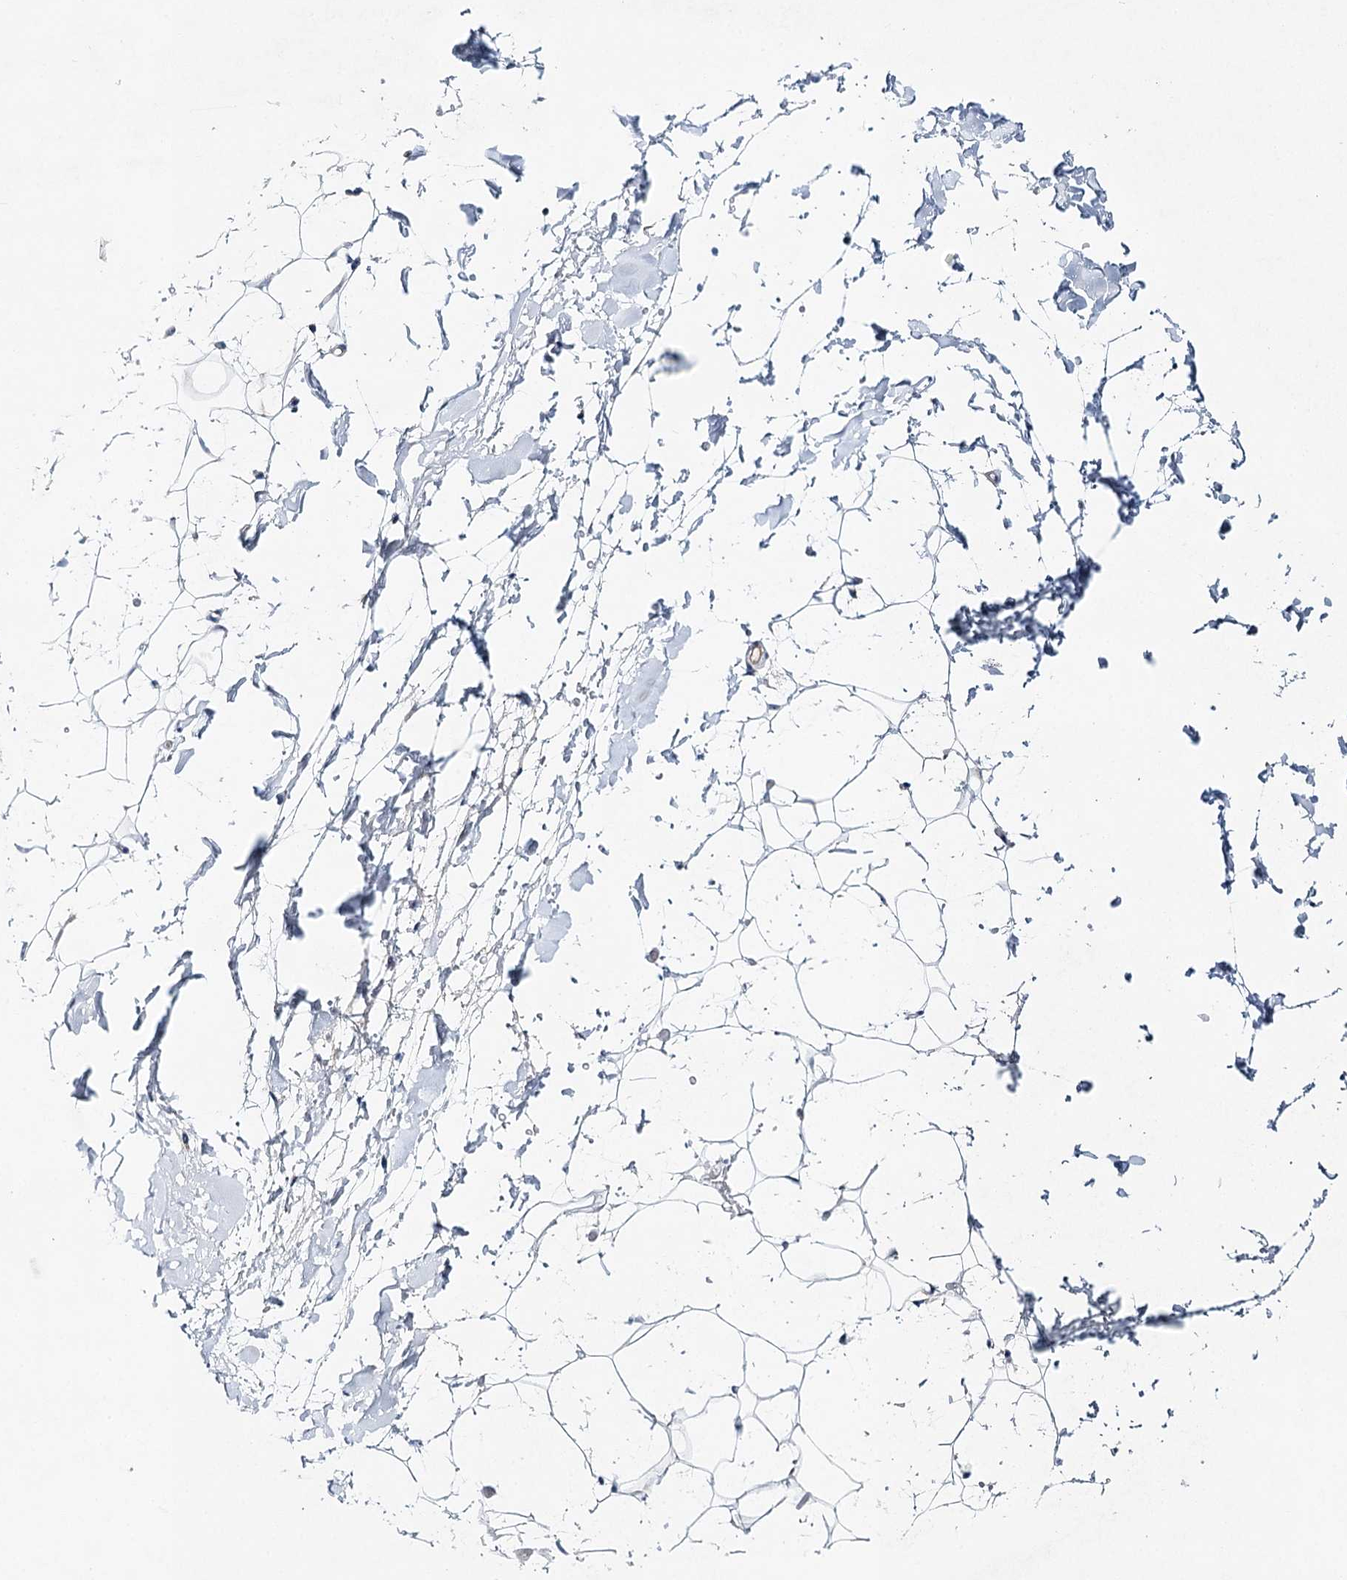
{"staining": {"intensity": "negative", "quantity": "none", "location": "none"}, "tissue": "adipose tissue", "cell_type": "Adipocytes", "image_type": "normal", "snomed": [{"axis": "morphology", "description": "Normal tissue, NOS"}, {"axis": "topography", "description": "Breast"}], "caption": "A photomicrograph of human adipose tissue is negative for staining in adipocytes.", "gene": "RBM43", "patient": {"sex": "female", "age": 26}}